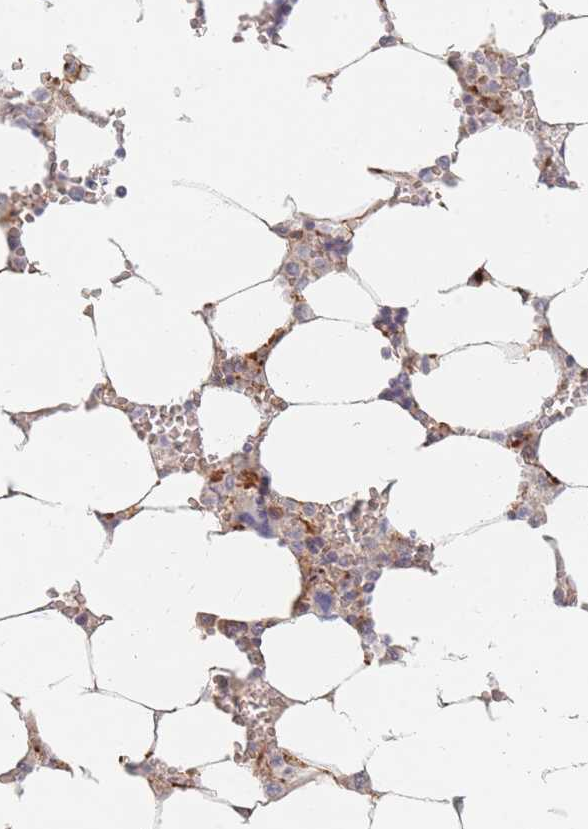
{"staining": {"intensity": "weak", "quantity": "<25%", "location": "cytoplasmic/membranous"}, "tissue": "bone marrow", "cell_type": "Hematopoietic cells", "image_type": "normal", "snomed": [{"axis": "morphology", "description": "Normal tissue, NOS"}, {"axis": "topography", "description": "Bone marrow"}], "caption": "High power microscopy histopathology image of an IHC histopathology image of benign bone marrow, revealing no significant positivity in hematopoietic cells. The staining is performed using DAB brown chromogen with nuclei counter-stained in using hematoxylin.", "gene": "ZKSCAN7", "patient": {"sex": "male", "age": 64}}